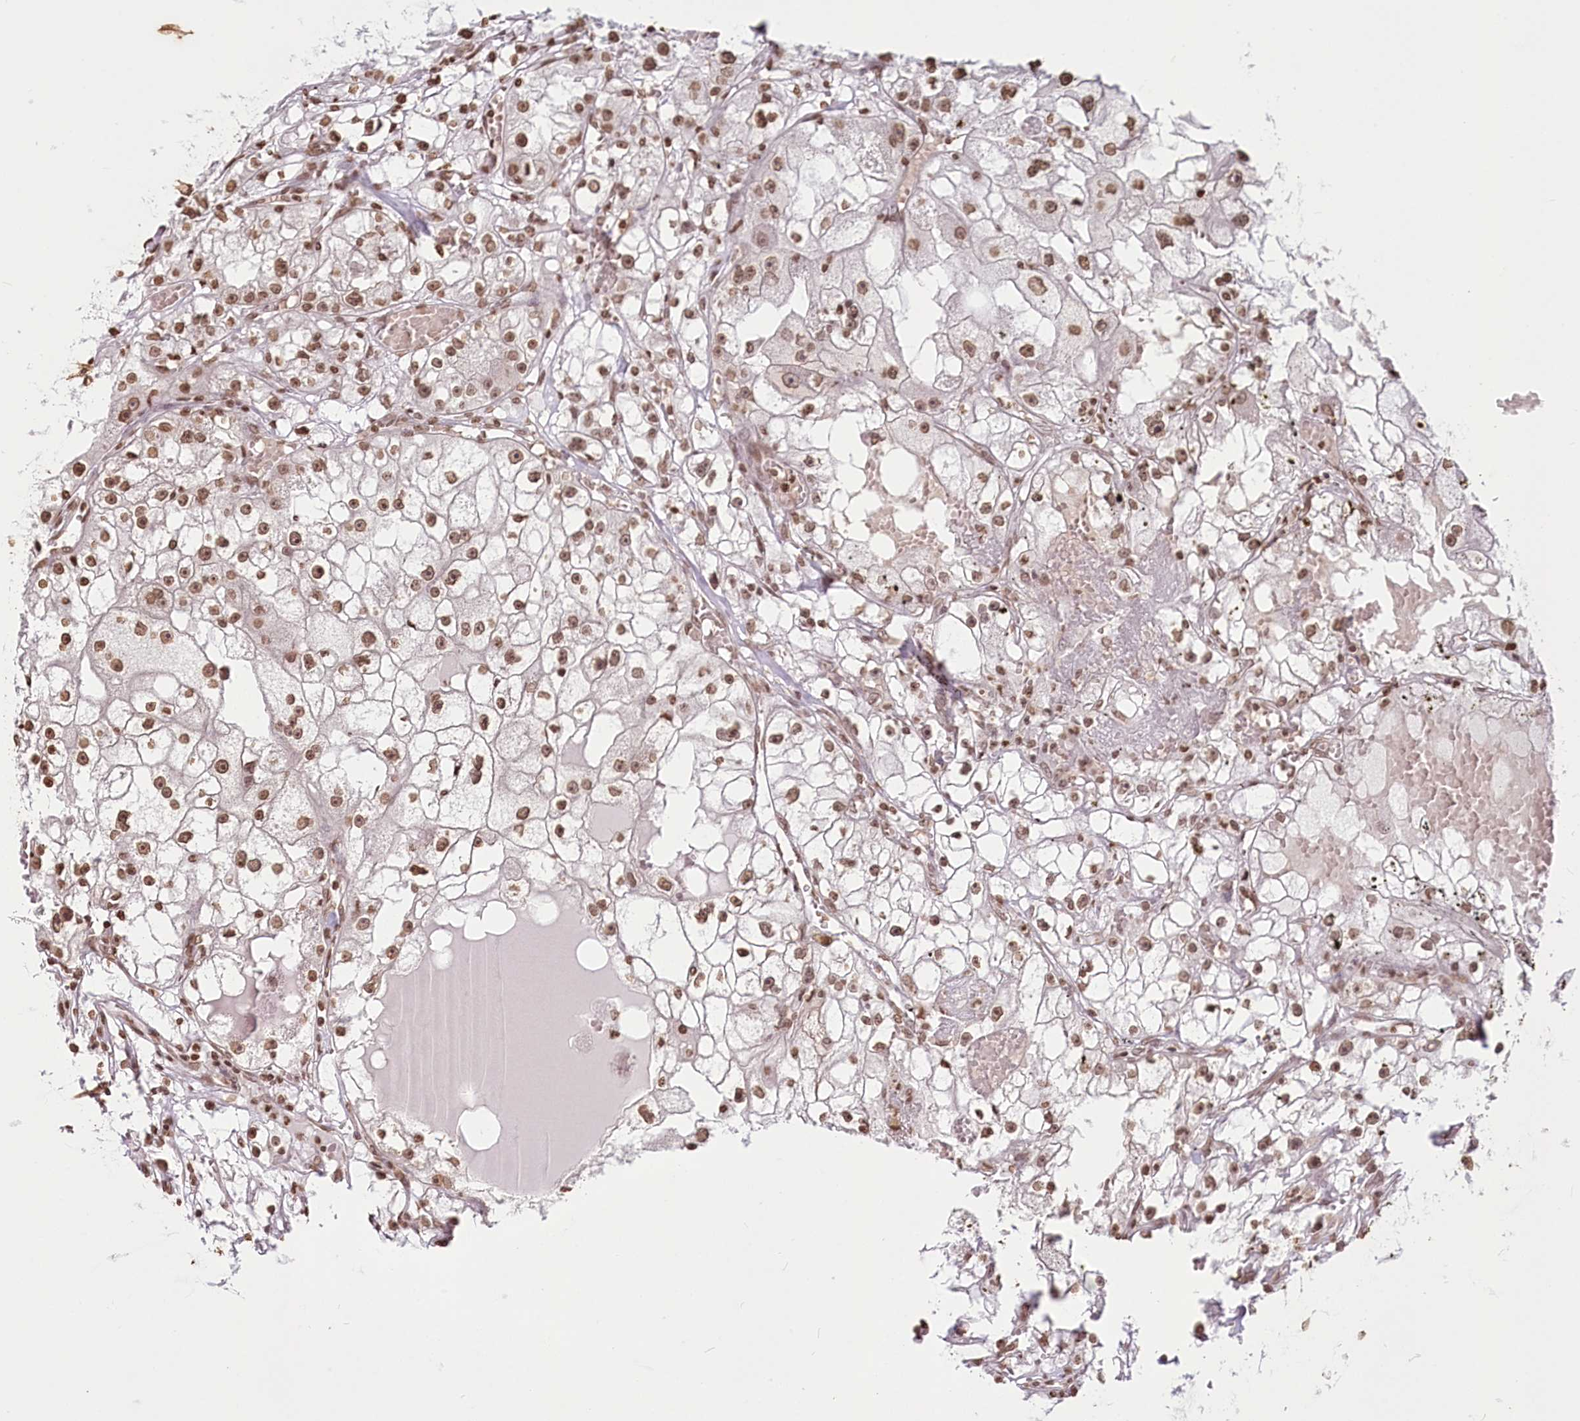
{"staining": {"intensity": "moderate", "quantity": ">75%", "location": "nuclear"}, "tissue": "renal cancer", "cell_type": "Tumor cells", "image_type": "cancer", "snomed": [{"axis": "morphology", "description": "Adenocarcinoma, NOS"}, {"axis": "topography", "description": "Kidney"}], "caption": "A histopathology image of adenocarcinoma (renal) stained for a protein displays moderate nuclear brown staining in tumor cells.", "gene": "FAM13A", "patient": {"sex": "male", "age": 56}}